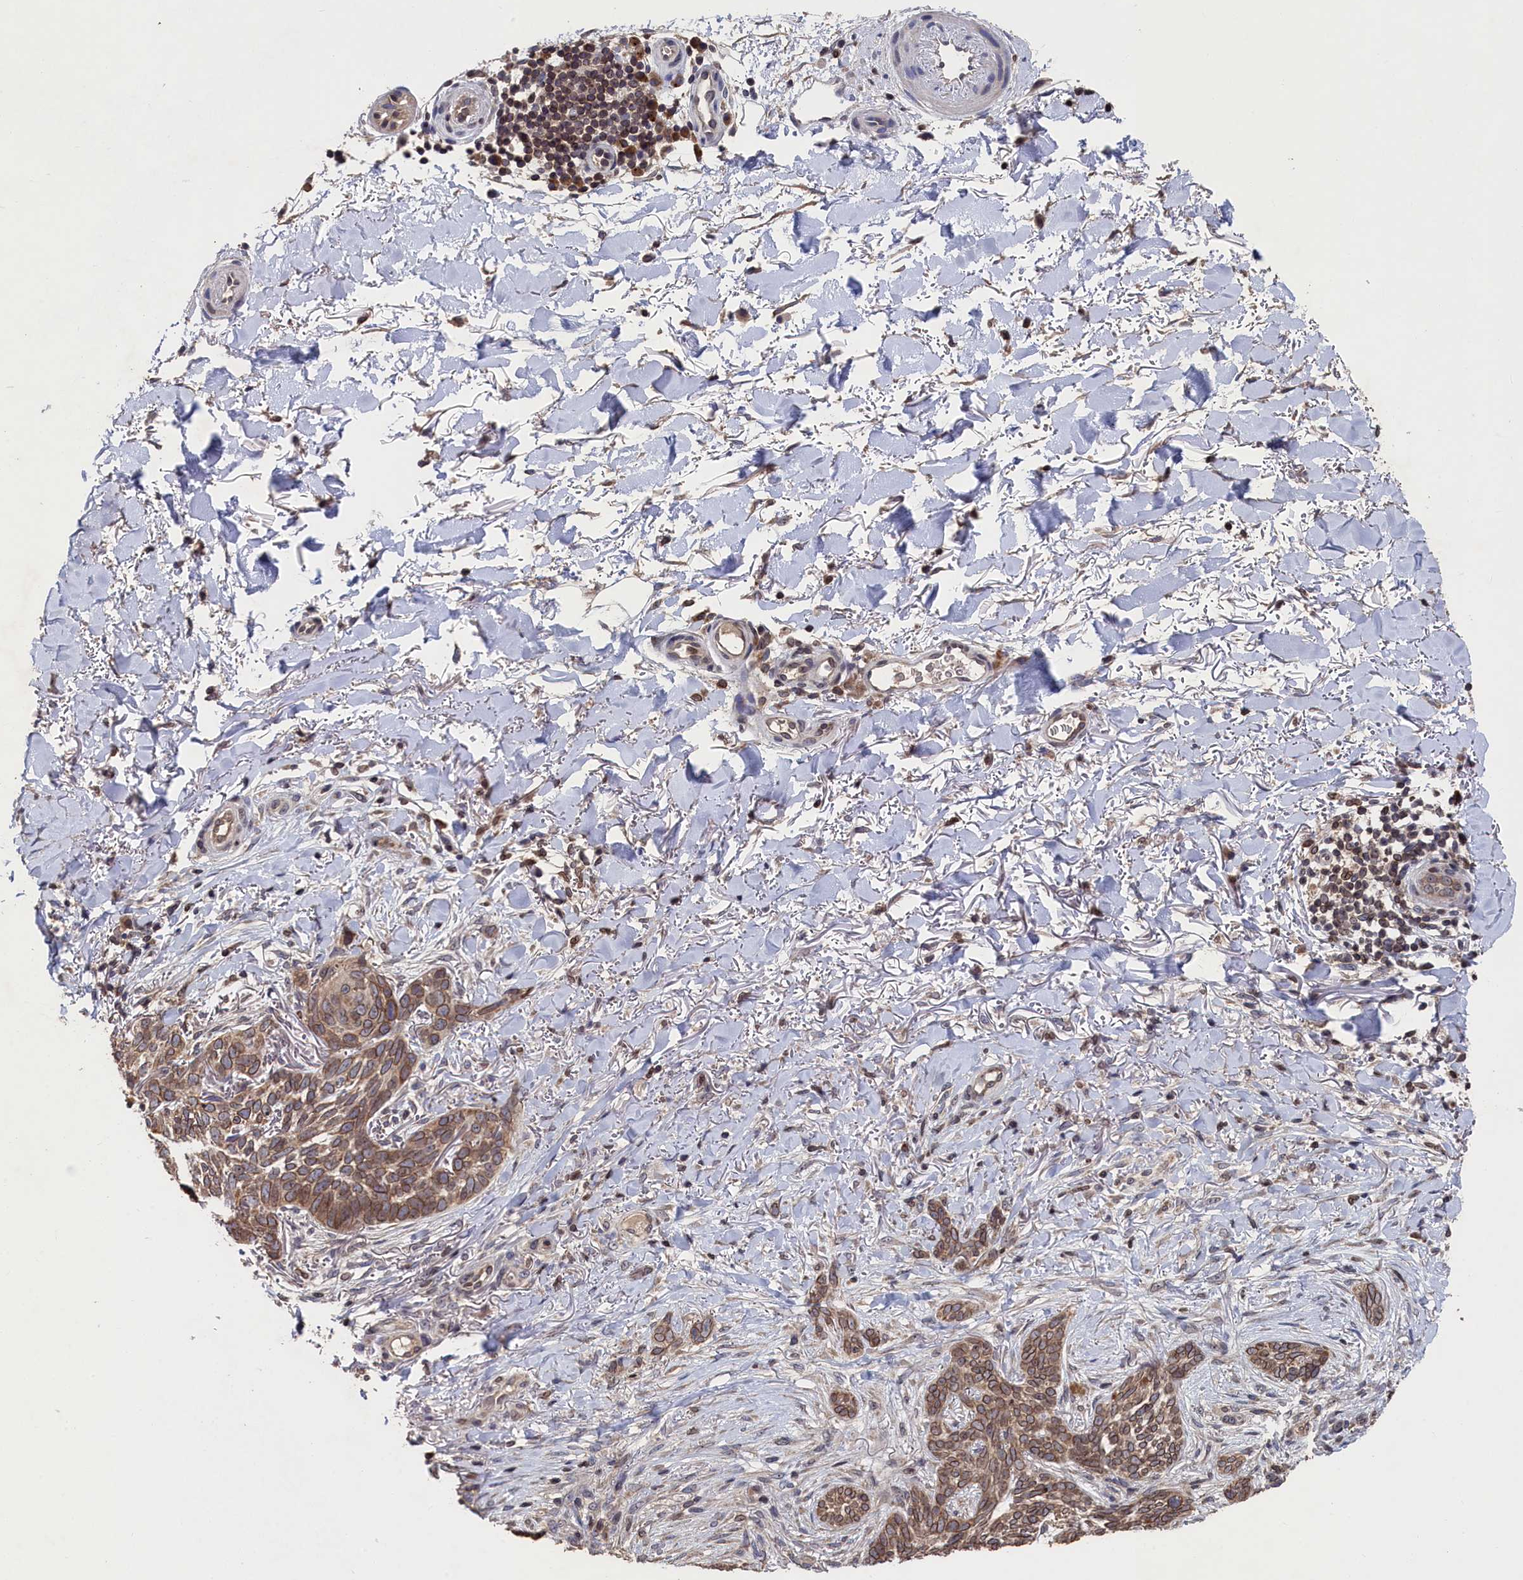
{"staining": {"intensity": "moderate", "quantity": ">75%", "location": "cytoplasmic/membranous,nuclear"}, "tissue": "skin cancer", "cell_type": "Tumor cells", "image_type": "cancer", "snomed": [{"axis": "morphology", "description": "Normal tissue, NOS"}, {"axis": "morphology", "description": "Basal cell carcinoma"}, {"axis": "topography", "description": "Skin"}], "caption": "This micrograph shows immunohistochemistry staining of skin basal cell carcinoma, with medium moderate cytoplasmic/membranous and nuclear positivity in approximately >75% of tumor cells.", "gene": "ANKEF1", "patient": {"sex": "female", "age": 67}}